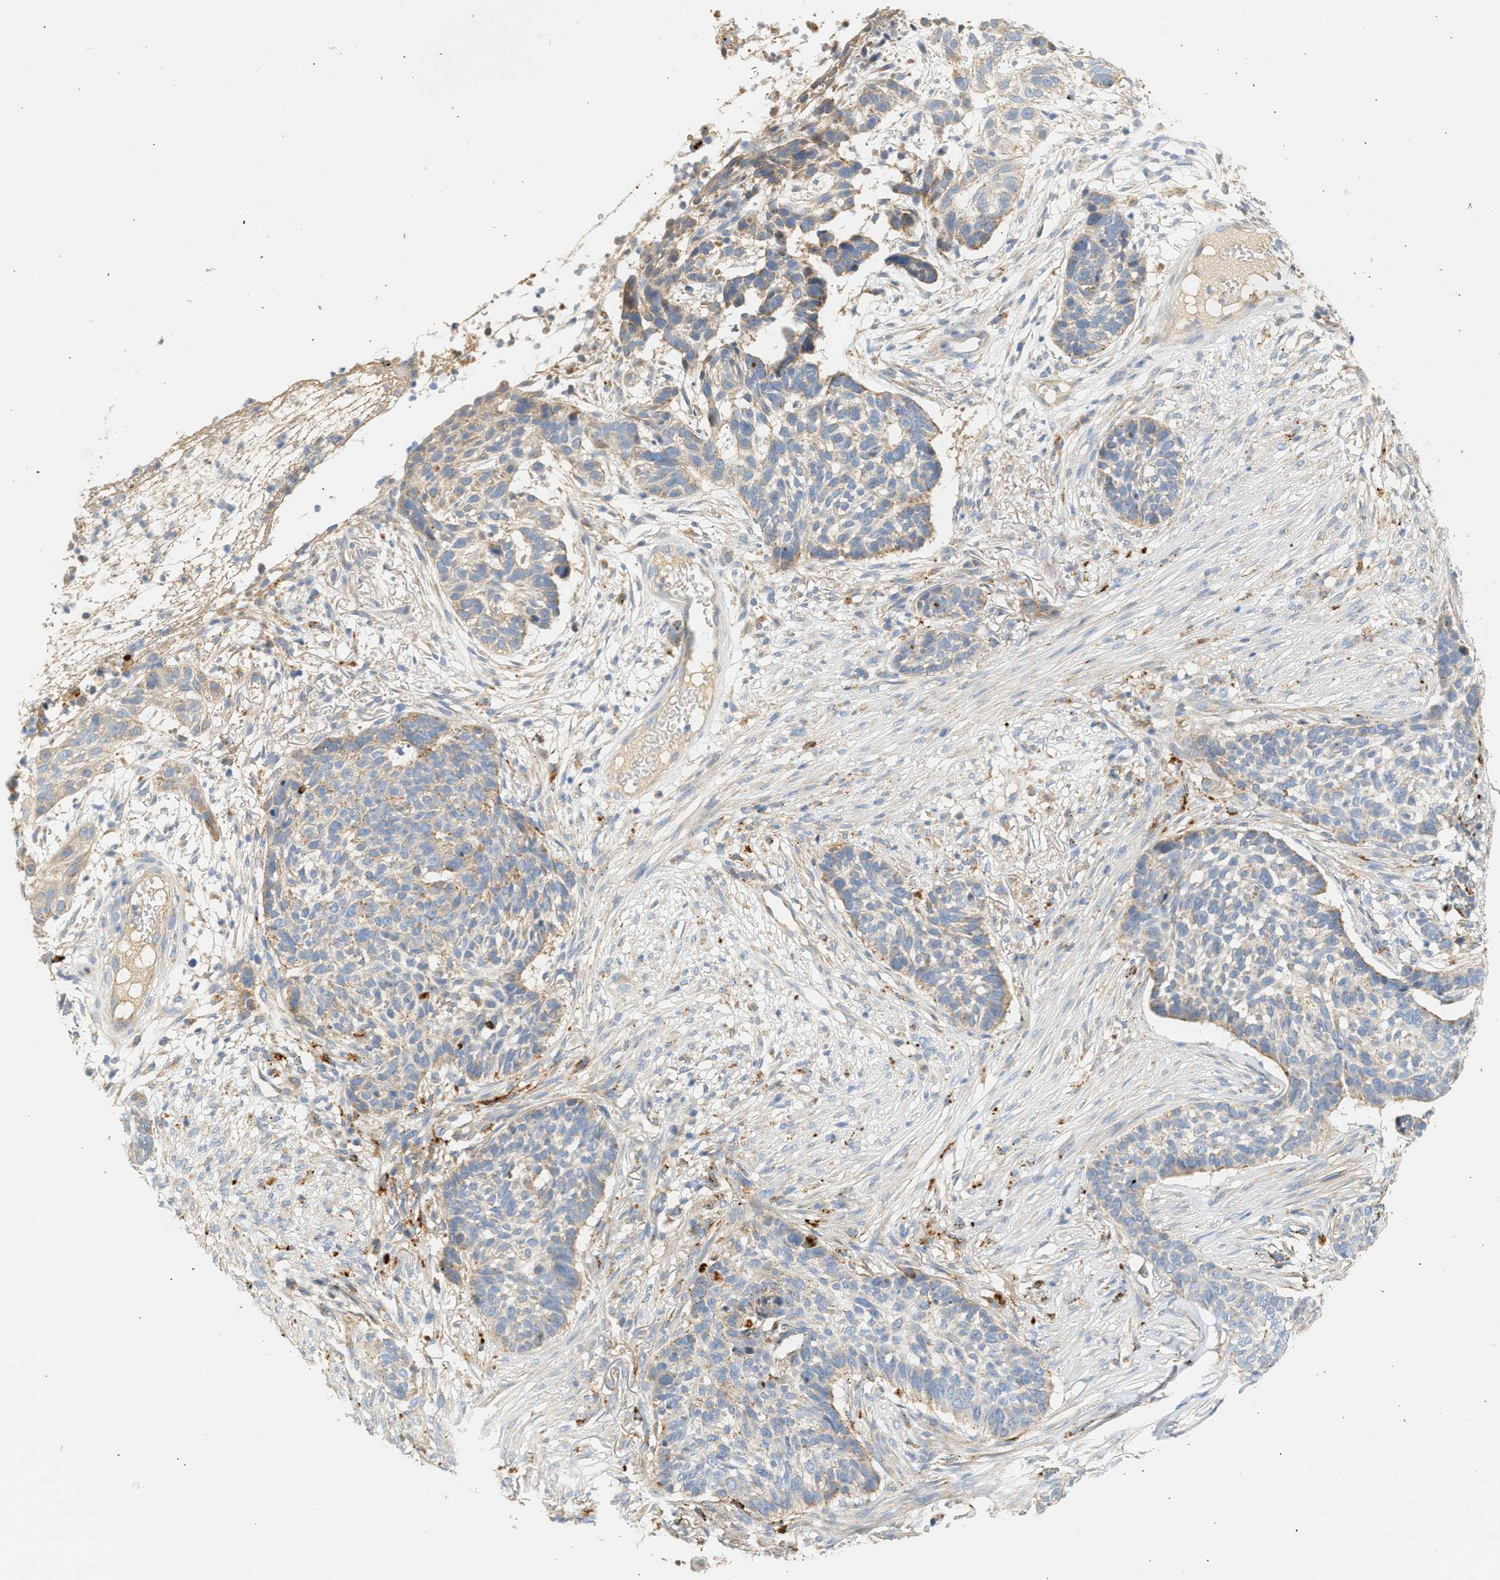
{"staining": {"intensity": "weak", "quantity": "25%-75%", "location": "cytoplasmic/membranous"}, "tissue": "skin cancer", "cell_type": "Tumor cells", "image_type": "cancer", "snomed": [{"axis": "morphology", "description": "Basal cell carcinoma"}, {"axis": "topography", "description": "Skin"}], "caption": "Skin basal cell carcinoma stained for a protein (brown) shows weak cytoplasmic/membranous positive expression in approximately 25%-75% of tumor cells.", "gene": "ENTHD1", "patient": {"sex": "male", "age": 85}}